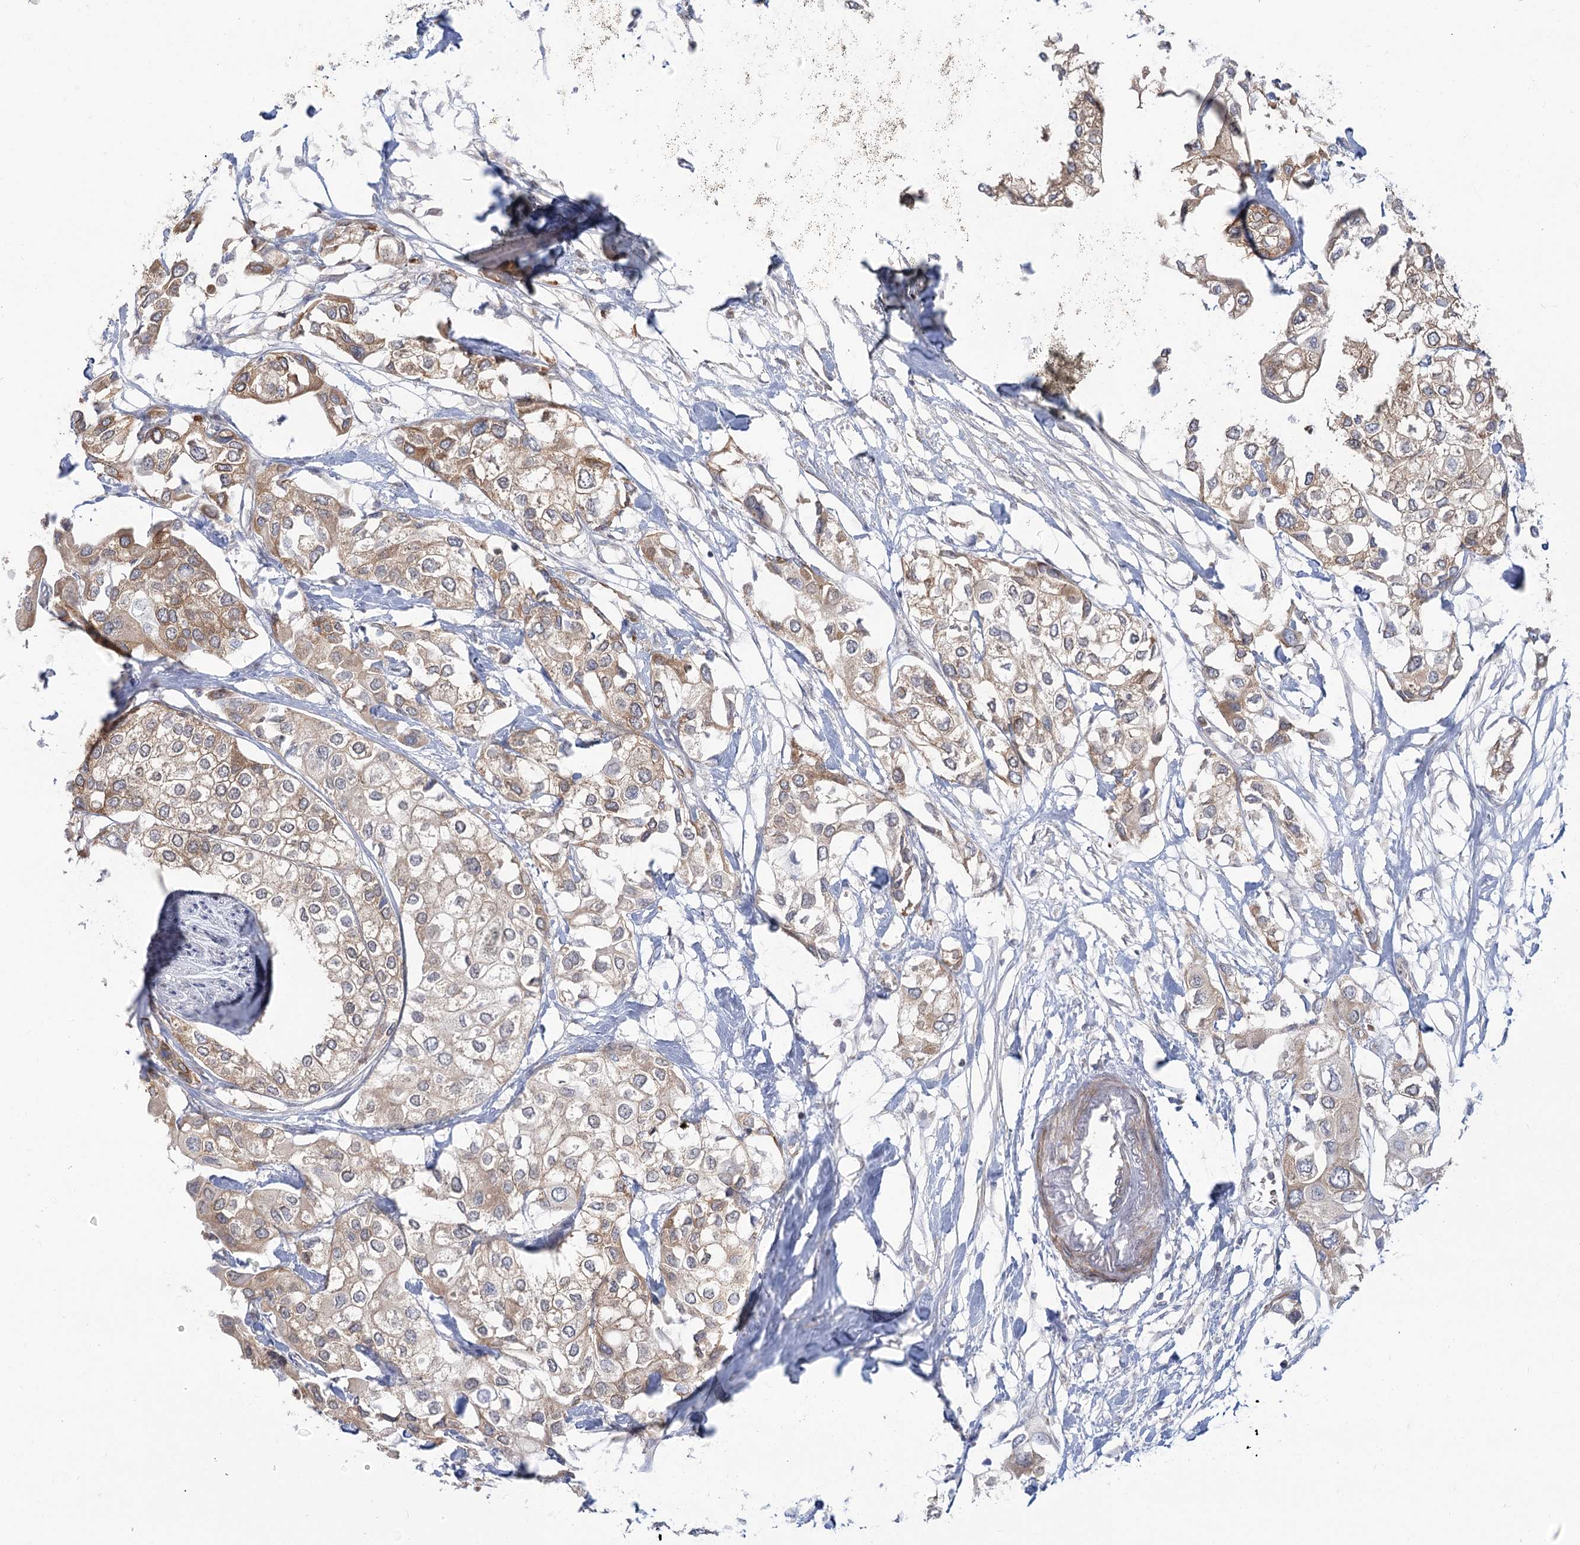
{"staining": {"intensity": "moderate", "quantity": "<25%", "location": "cytoplasmic/membranous"}, "tissue": "urothelial cancer", "cell_type": "Tumor cells", "image_type": "cancer", "snomed": [{"axis": "morphology", "description": "Urothelial carcinoma, High grade"}, {"axis": "topography", "description": "Urinary bladder"}], "caption": "This image displays urothelial carcinoma (high-grade) stained with immunohistochemistry to label a protein in brown. The cytoplasmic/membranous of tumor cells show moderate positivity for the protein. Nuclei are counter-stained blue.", "gene": "MTMR3", "patient": {"sex": "male", "age": 64}}